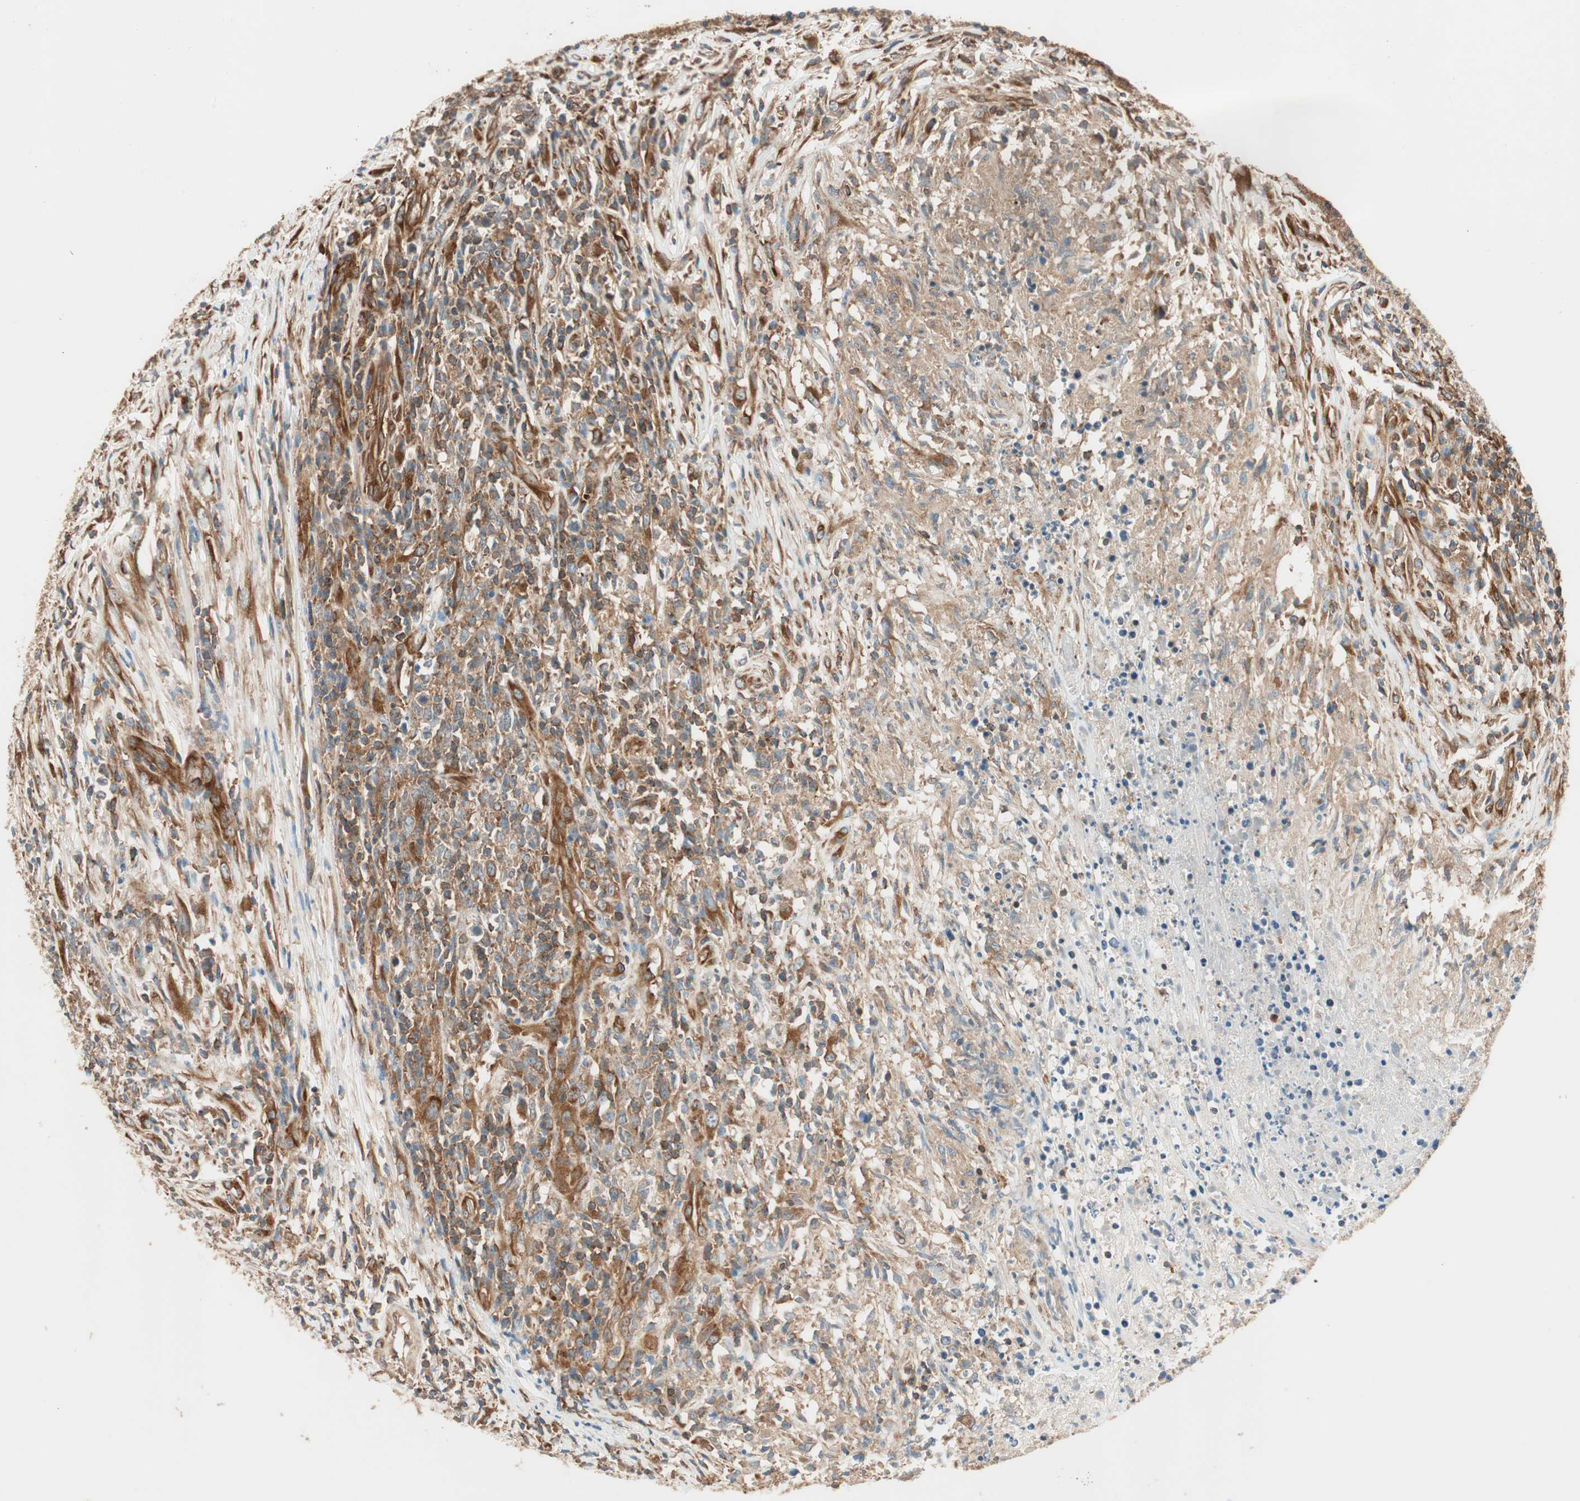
{"staining": {"intensity": "moderate", "quantity": ">75%", "location": "cytoplasmic/membranous"}, "tissue": "lymphoma", "cell_type": "Tumor cells", "image_type": "cancer", "snomed": [{"axis": "morphology", "description": "Malignant lymphoma, non-Hodgkin's type, High grade"}, {"axis": "topography", "description": "Lymph node"}], "caption": "Protein staining of lymphoma tissue demonstrates moderate cytoplasmic/membranous staining in approximately >75% of tumor cells.", "gene": "WASL", "patient": {"sex": "female", "age": 84}}